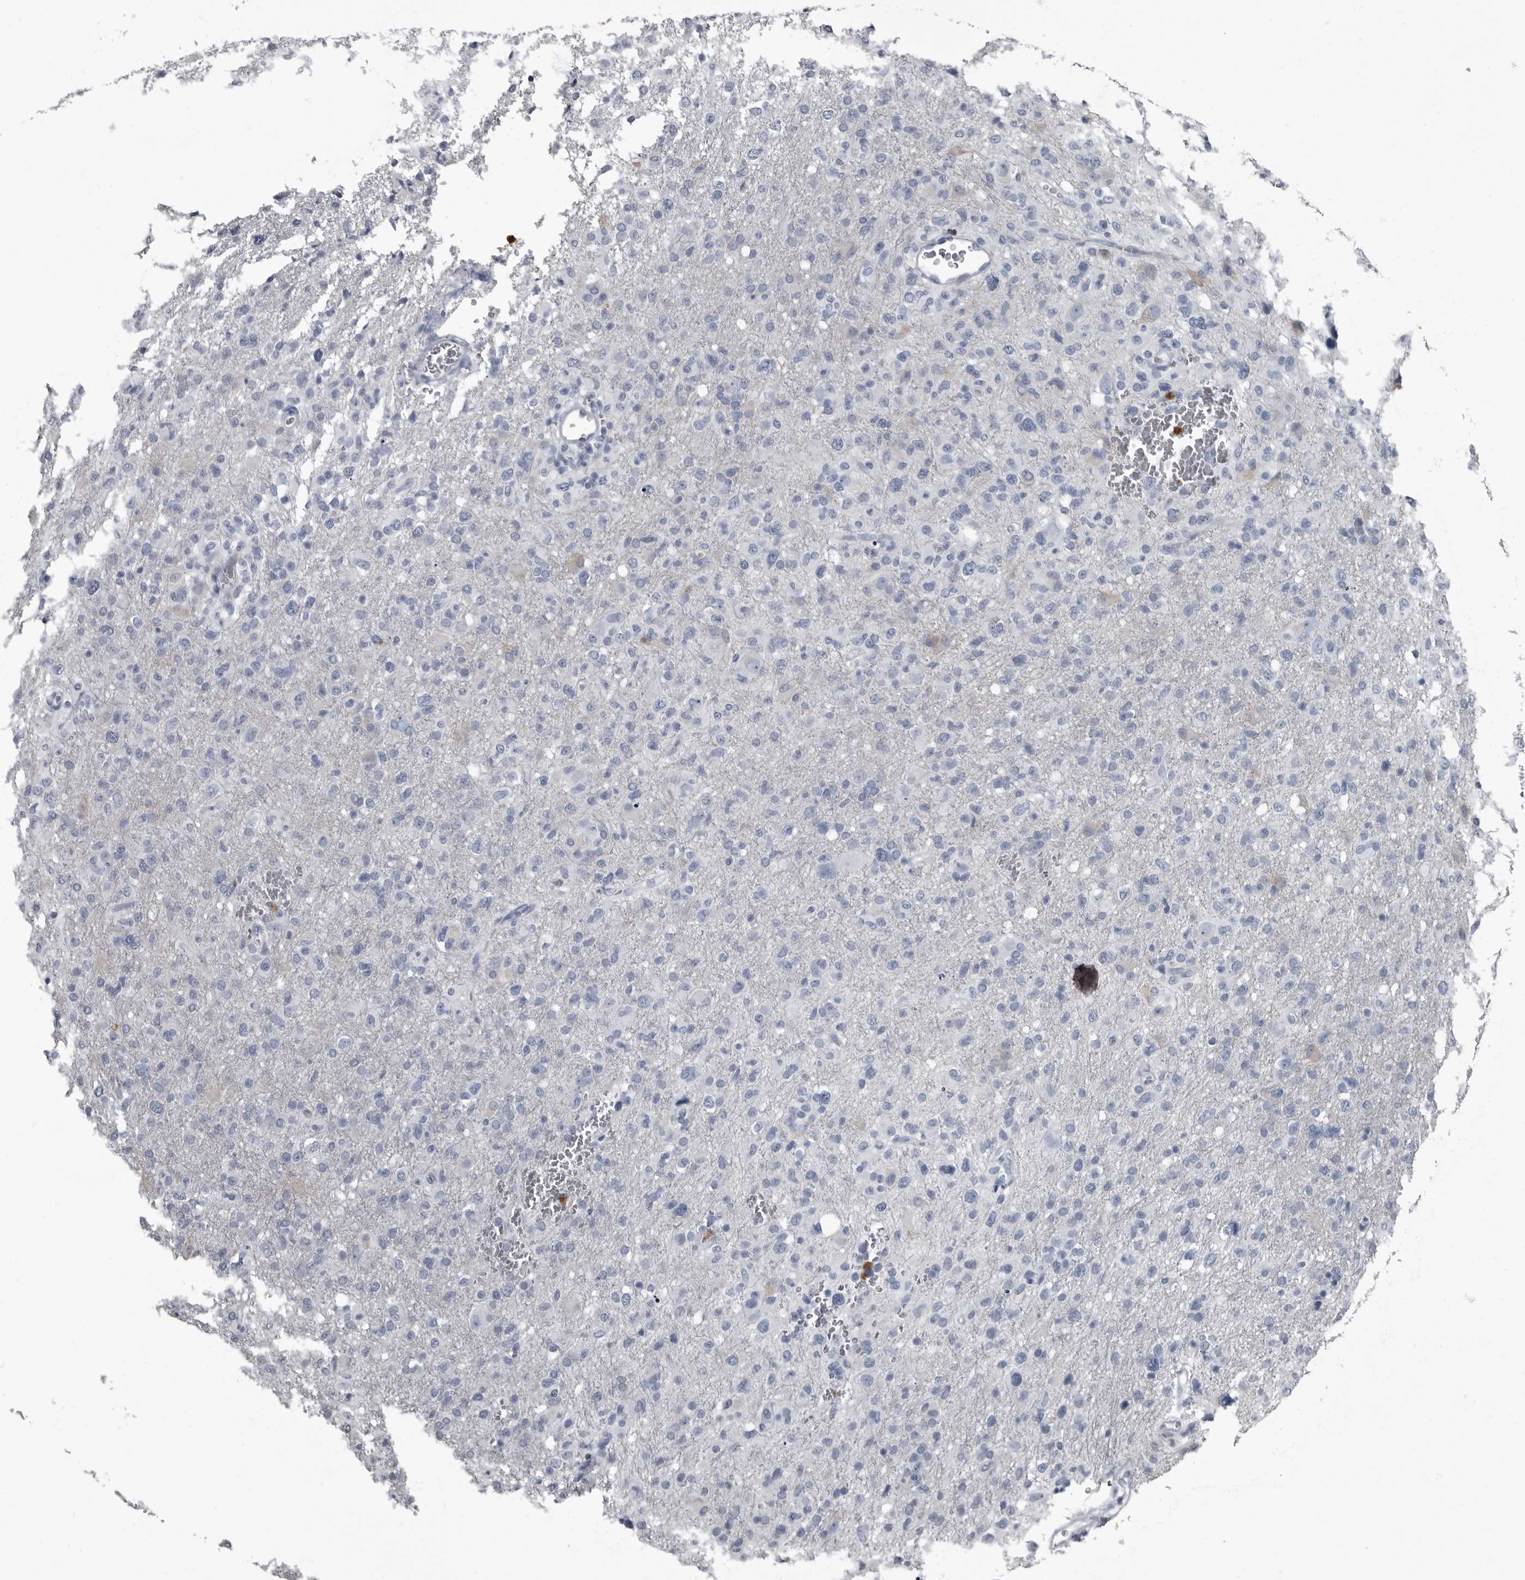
{"staining": {"intensity": "negative", "quantity": "none", "location": "none"}, "tissue": "glioma", "cell_type": "Tumor cells", "image_type": "cancer", "snomed": [{"axis": "morphology", "description": "Glioma, malignant, High grade"}, {"axis": "topography", "description": "Brain"}], "caption": "Malignant glioma (high-grade) stained for a protein using immunohistochemistry displays no positivity tumor cells.", "gene": "TPD52L1", "patient": {"sex": "female", "age": 57}}